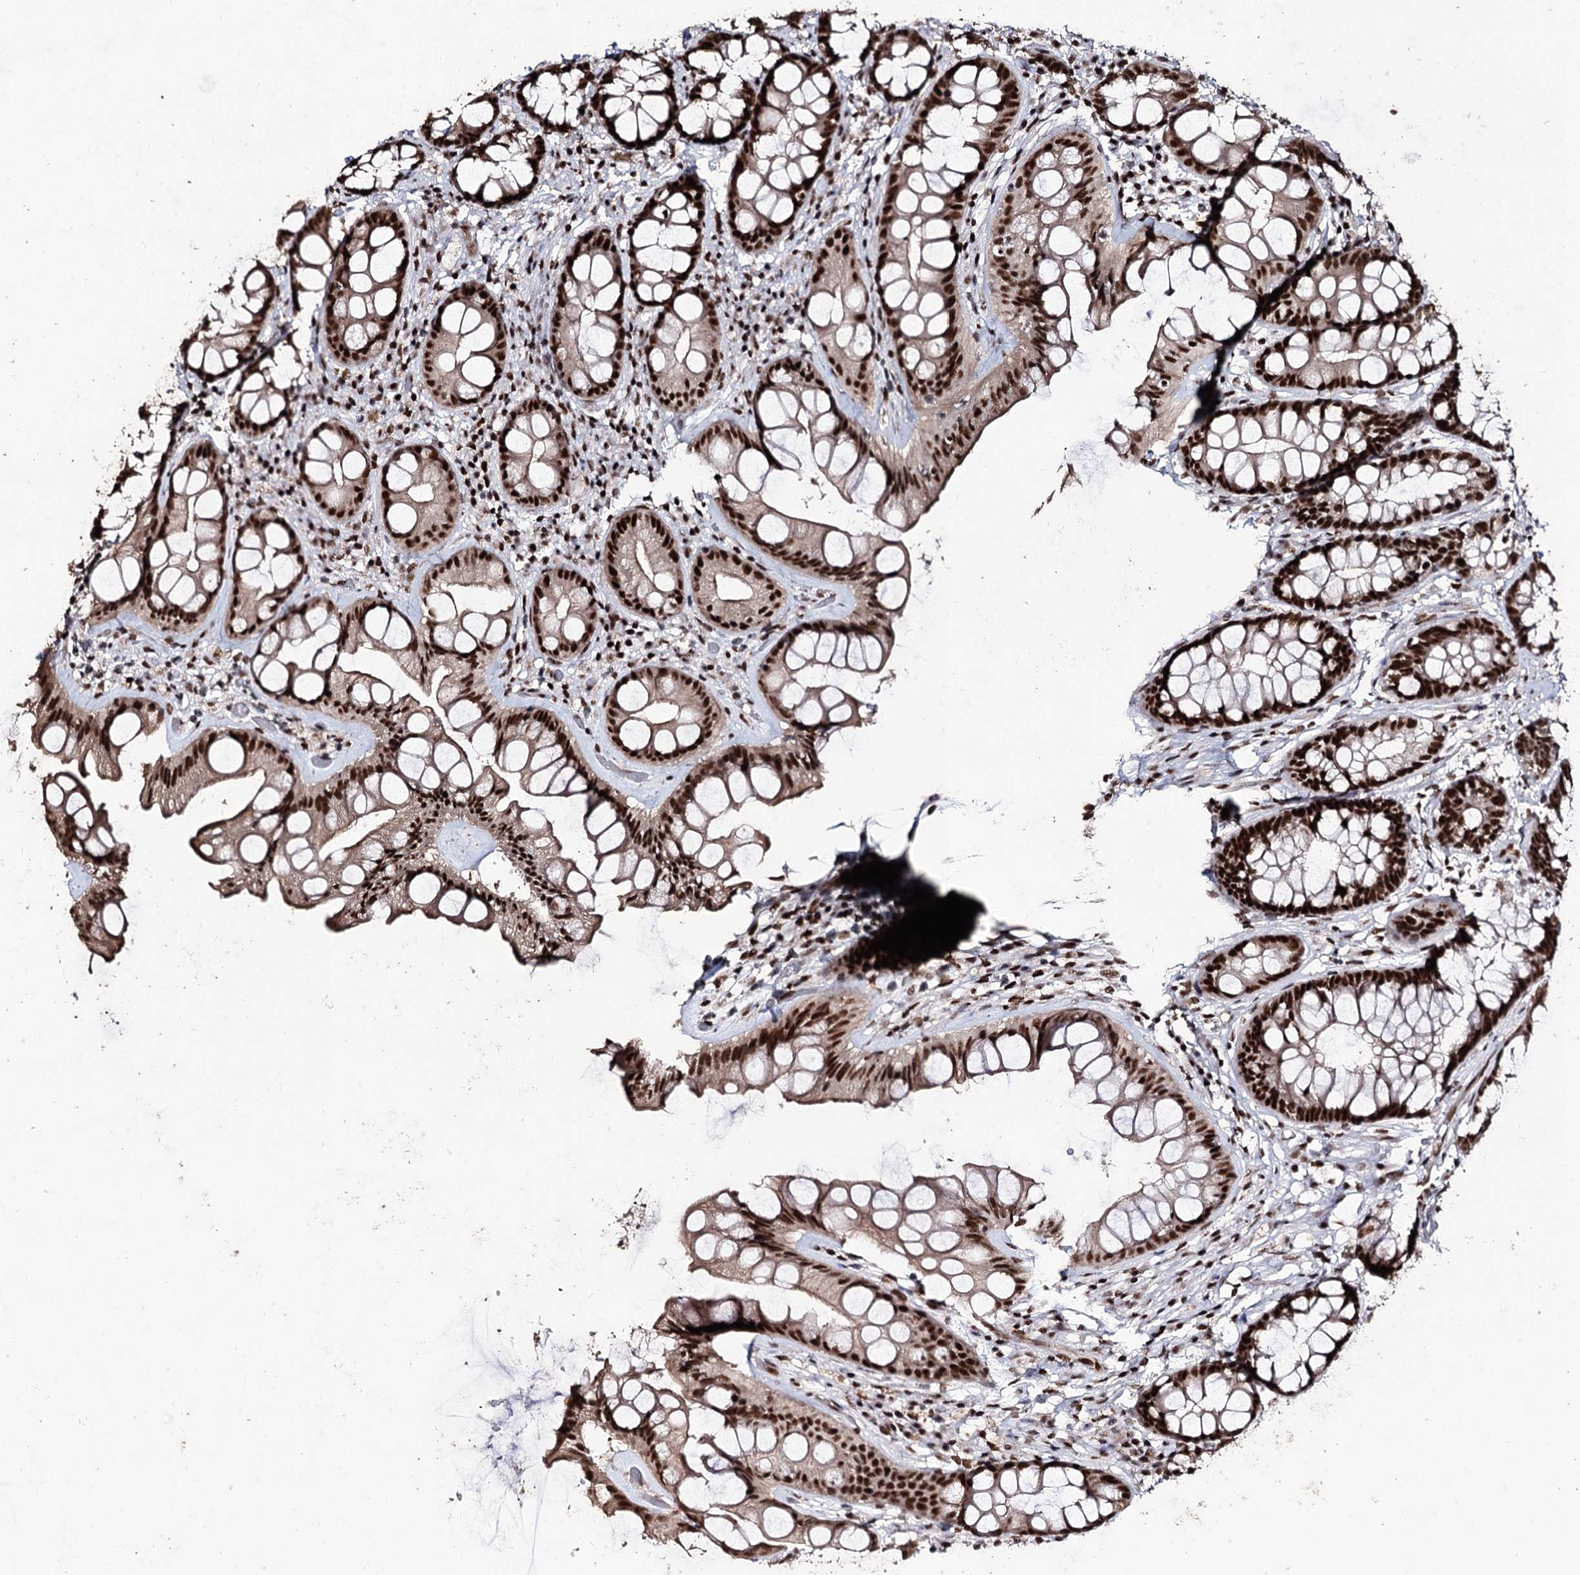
{"staining": {"intensity": "strong", "quantity": ">75%", "location": "nuclear"}, "tissue": "rectum", "cell_type": "Glandular cells", "image_type": "normal", "snomed": [{"axis": "morphology", "description": "Normal tissue, NOS"}, {"axis": "topography", "description": "Rectum"}], "caption": "There is high levels of strong nuclear positivity in glandular cells of unremarkable rectum, as demonstrated by immunohistochemical staining (brown color).", "gene": "U2SURP", "patient": {"sex": "male", "age": 74}}